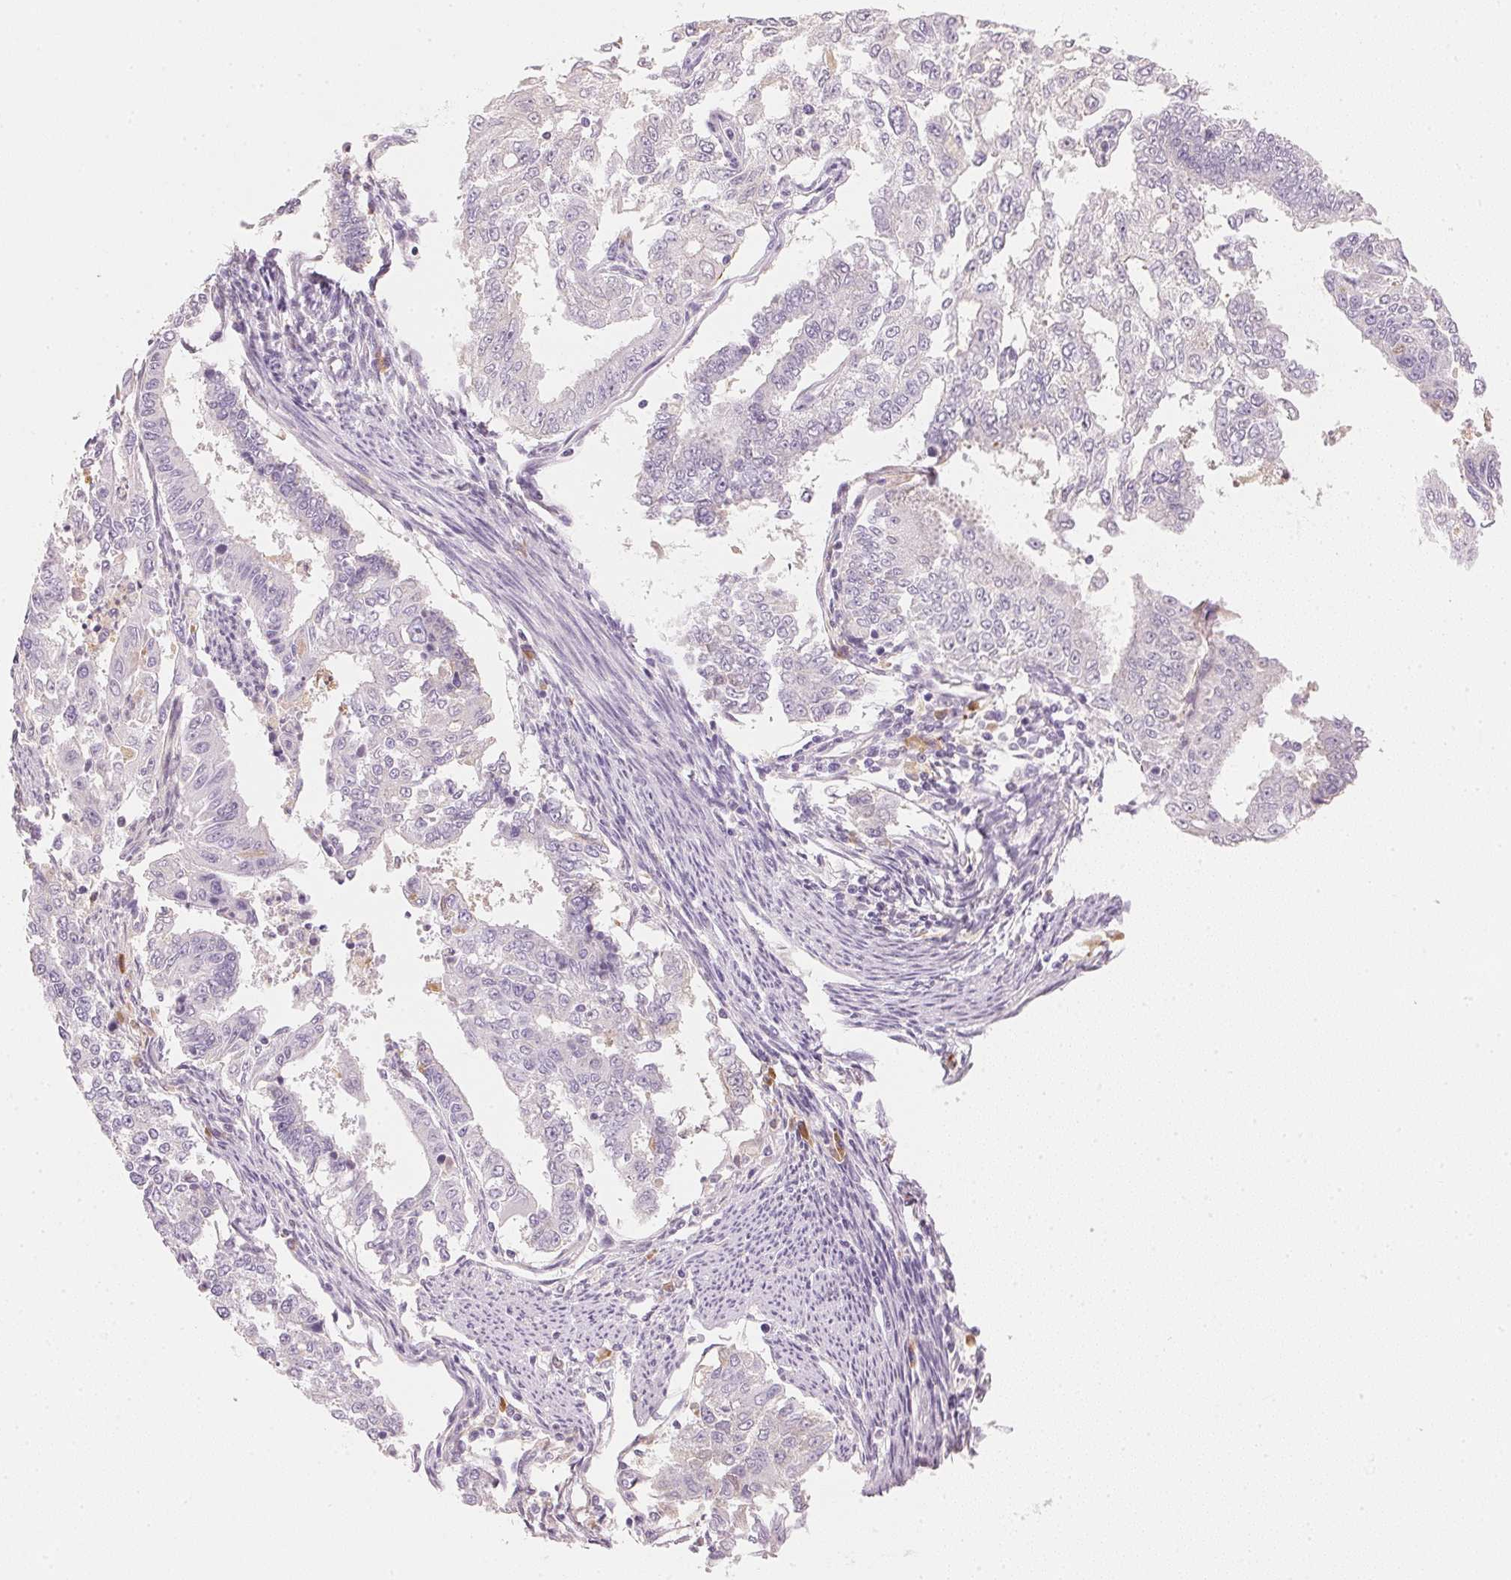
{"staining": {"intensity": "moderate", "quantity": "<25%", "location": "cytoplasmic/membranous"}, "tissue": "endometrial cancer", "cell_type": "Tumor cells", "image_type": "cancer", "snomed": [{"axis": "morphology", "description": "Adenocarcinoma, NOS"}, {"axis": "topography", "description": "Uterus"}], "caption": "Human endometrial cancer stained with a brown dye shows moderate cytoplasmic/membranous positive staining in about <25% of tumor cells.", "gene": "RMDN2", "patient": {"sex": "female", "age": 59}}